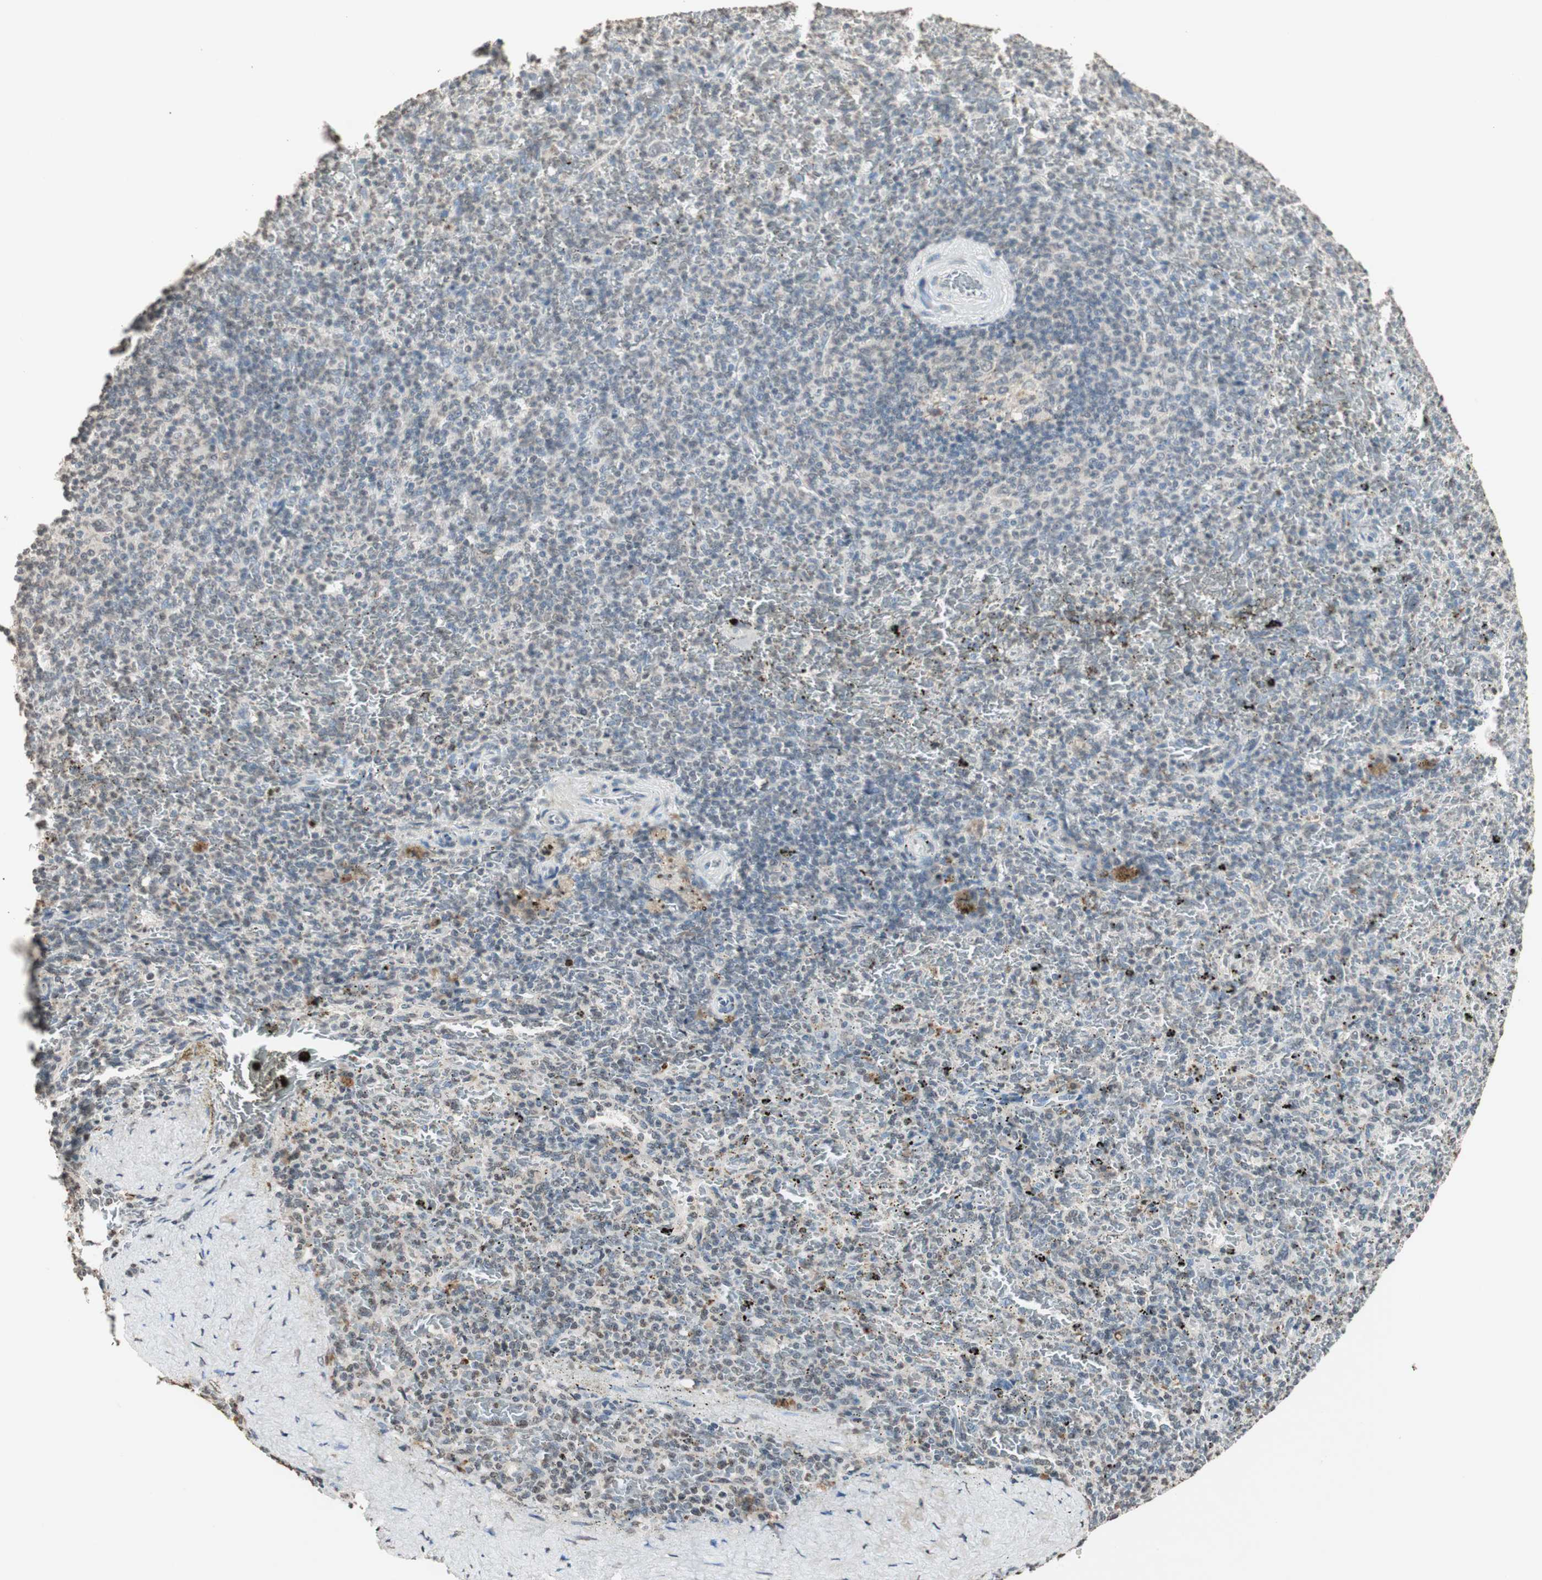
{"staining": {"intensity": "weak", "quantity": "25%-75%", "location": "cytoplasmic/membranous,nuclear"}, "tissue": "spleen", "cell_type": "Cells in red pulp", "image_type": "normal", "snomed": [{"axis": "morphology", "description": "Normal tissue, NOS"}, {"axis": "topography", "description": "Spleen"}], "caption": "Immunohistochemistry (IHC) histopathology image of normal human spleen stained for a protein (brown), which displays low levels of weak cytoplasmic/membranous,nuclear staining in about 25%-75% of cells in red pulp.", "gene": "PRELID1", "patient": {"sex": "female", "age": 43}}